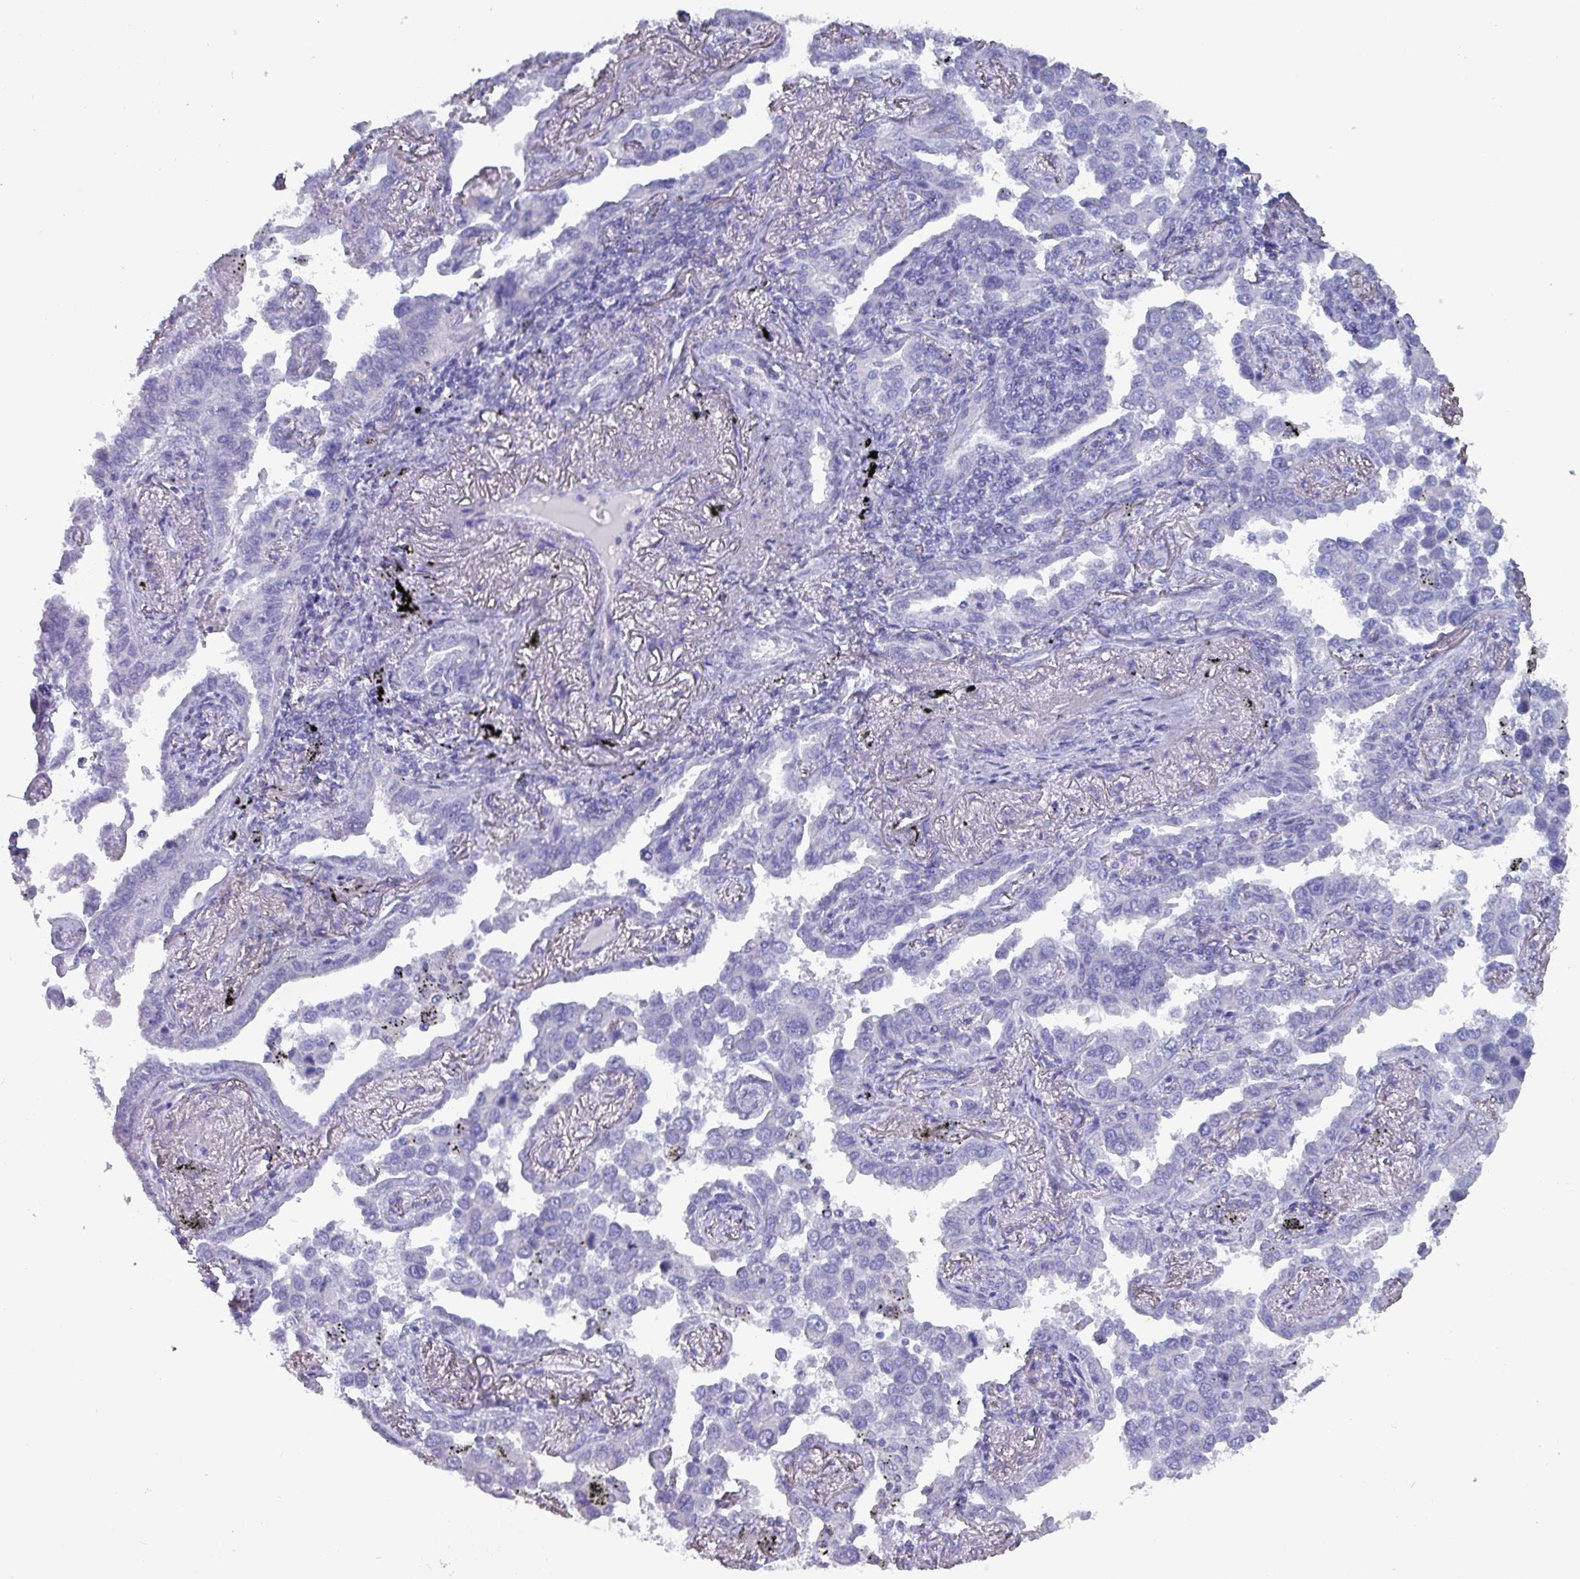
{"staining": {"intensity": "negative", "quantity": "none", "location": "none"}, "tissue": "lung cancer", "cell_type": "Tumor cells", "image_type": "cancer", "snomed": [{"axis": "morphology", "description": "Adenocarcinoma, NOS"}, {"axis": "topography", "description": "Lung"}], "caption": "This histopathology image is of lung adenocarcinoma stained with IHC to label a protein in brown with the nuclei are counter-stained blue. There is no expression in tumor cells.", "gene": "INS-IGF2", "patient": {"sex": "male", "age": 67}}